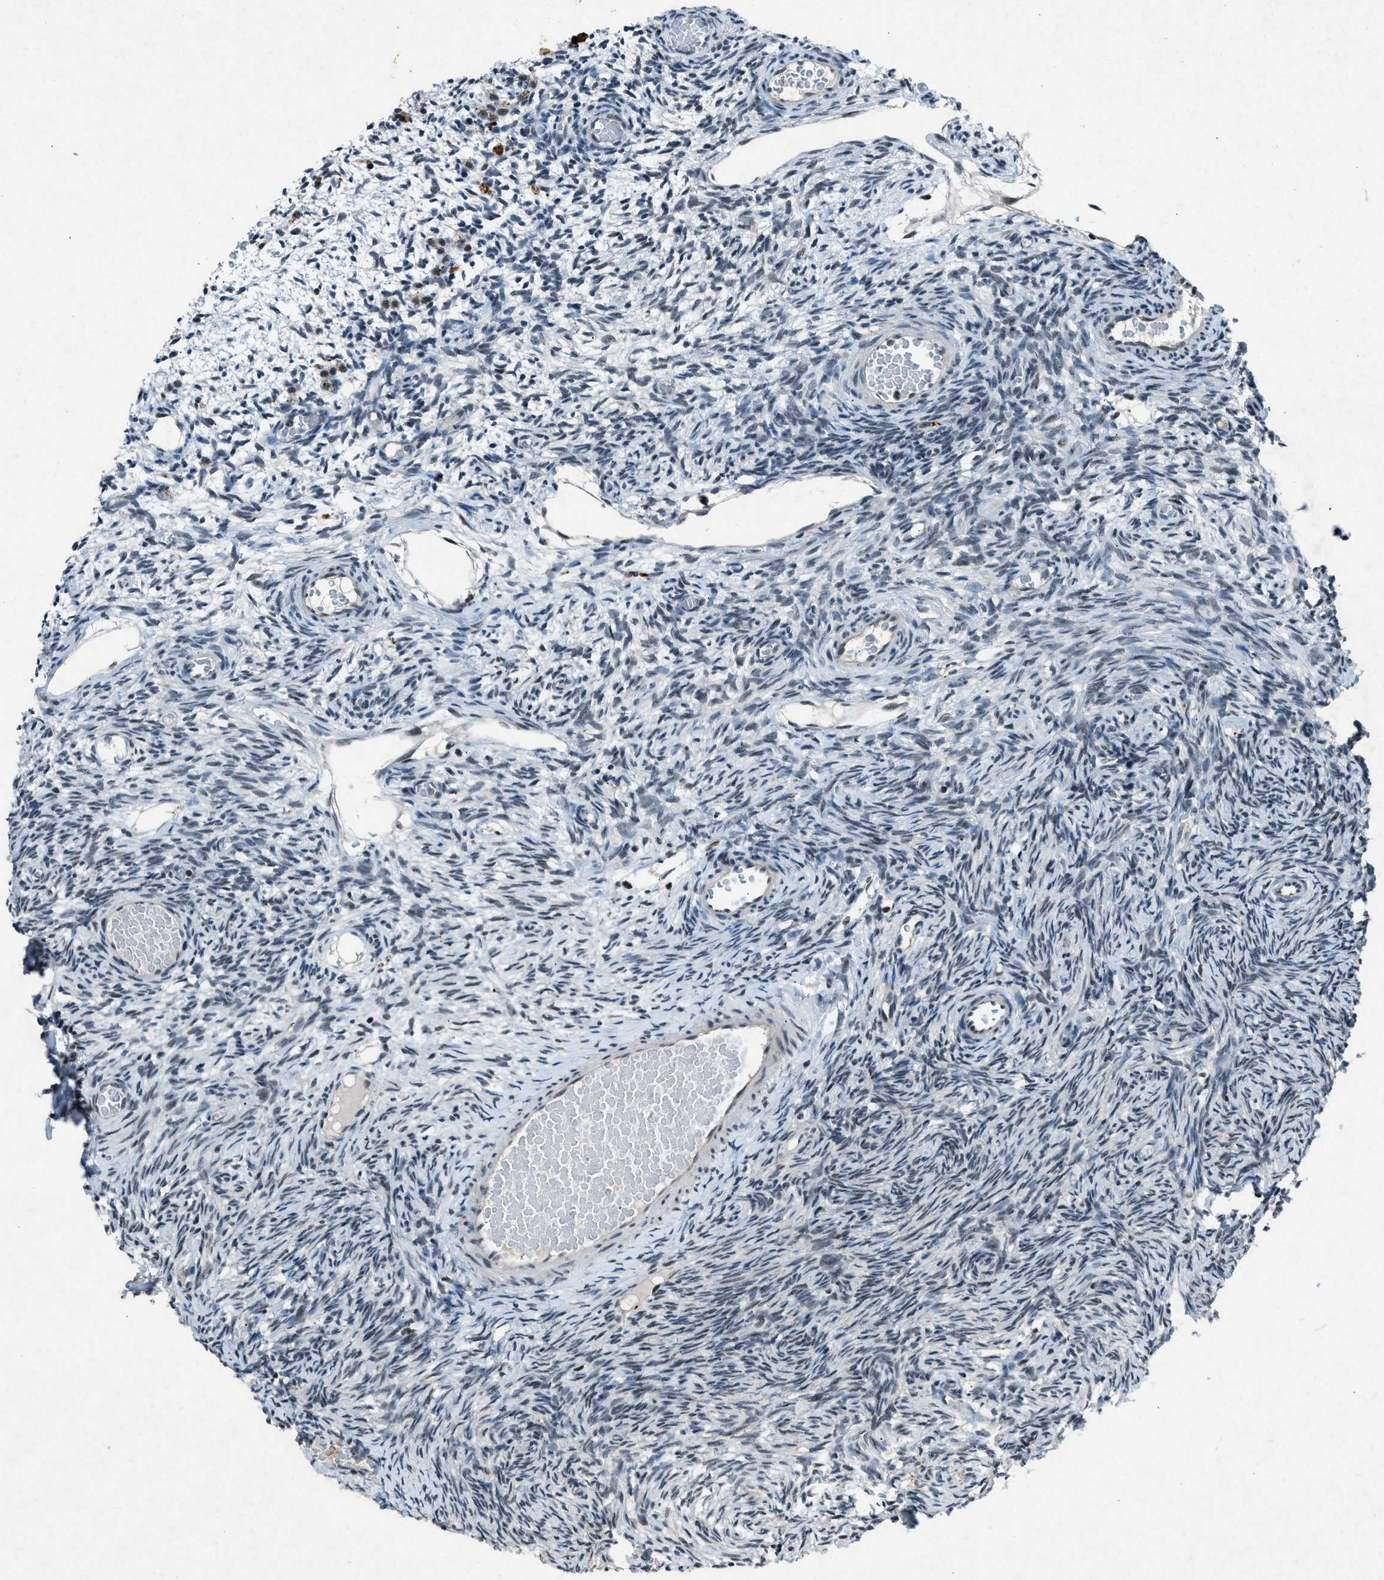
{"staining": {"intensity": "weak", "quantity": "<25%", "location": "nuclear"}, "tissue": "ovary", "cell_type": "Ovarian stroma cells", "image_type": "normal", "snomed": [{"axis": "morphology", "description": "Normal tissue, NOS"}, {"axis": "topography", "description": "Ovary"}], "caption": "High power microscopy image of an IHC photomicrograph of unremarkable ovary, revealing no significant expression in ovarian stroma cells.", "gene": "ADCY1", "patient": {"sex": "female", "age": 27}}